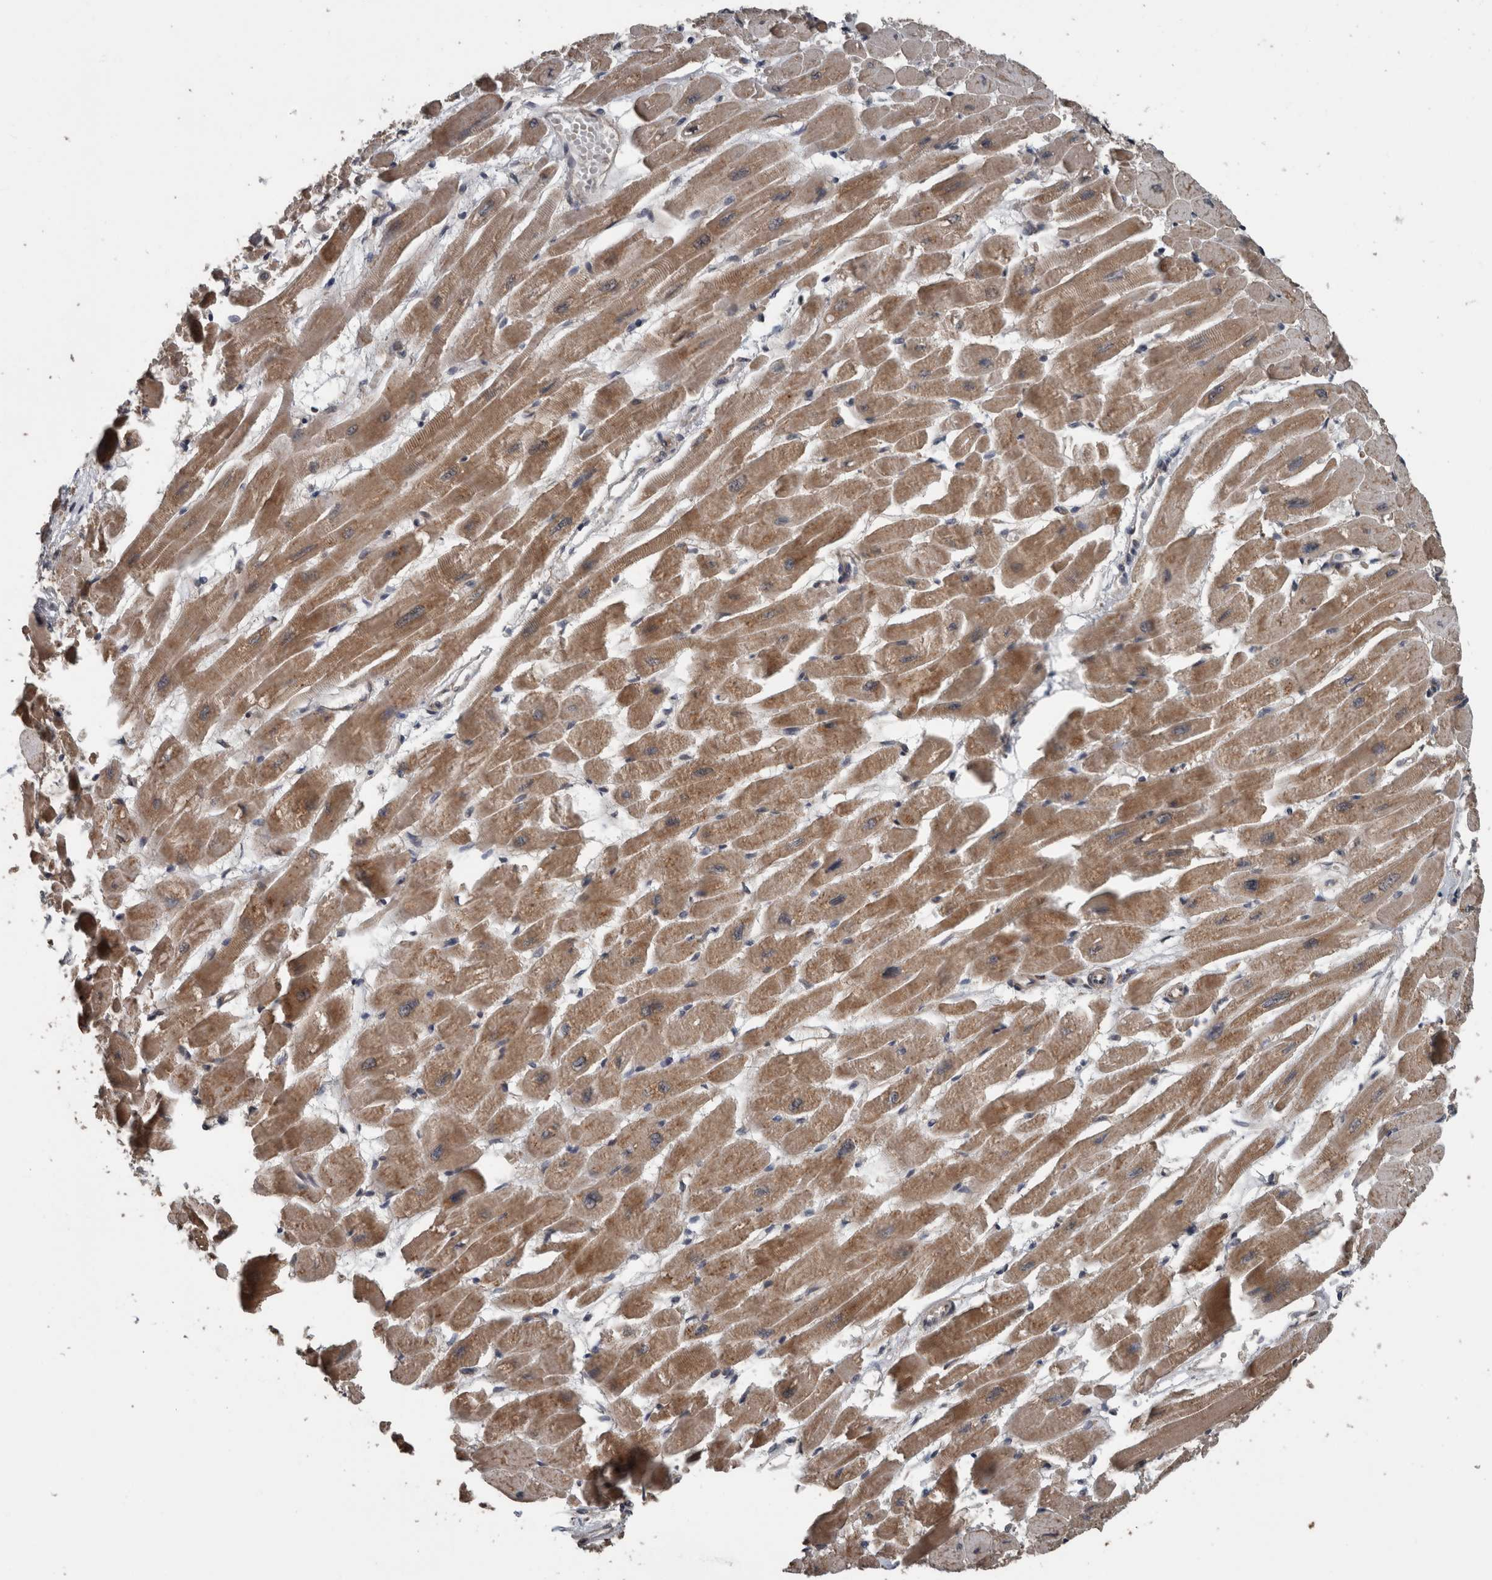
{"staining": {"intensity": "moderate", "quantity": ">75%", "location": "cytoplasmic/membranous"}, "tissue": "heart muscle", "cell_type": "Cardiomyocytes", "image_type": "normal", "snomed": [{"axis": "morphology", "description": "Normal tissue, NOS"}, {"axis": "topography", "description": "Heart"}], "caption": "Immunohistochemistry (DAB (3,3'-diaminobenzidine)) staining of benign heart muscle demonstrates moderate cytoplasmic/membranous protein expression in approximately >75% of cardiomyocytes. (DAB (3,3'-diaminobenzidine) IHC with brightfield microscopy, high magnification).", "gene": "RIOK3", "patient": {"sex": "female", "age": 54}}